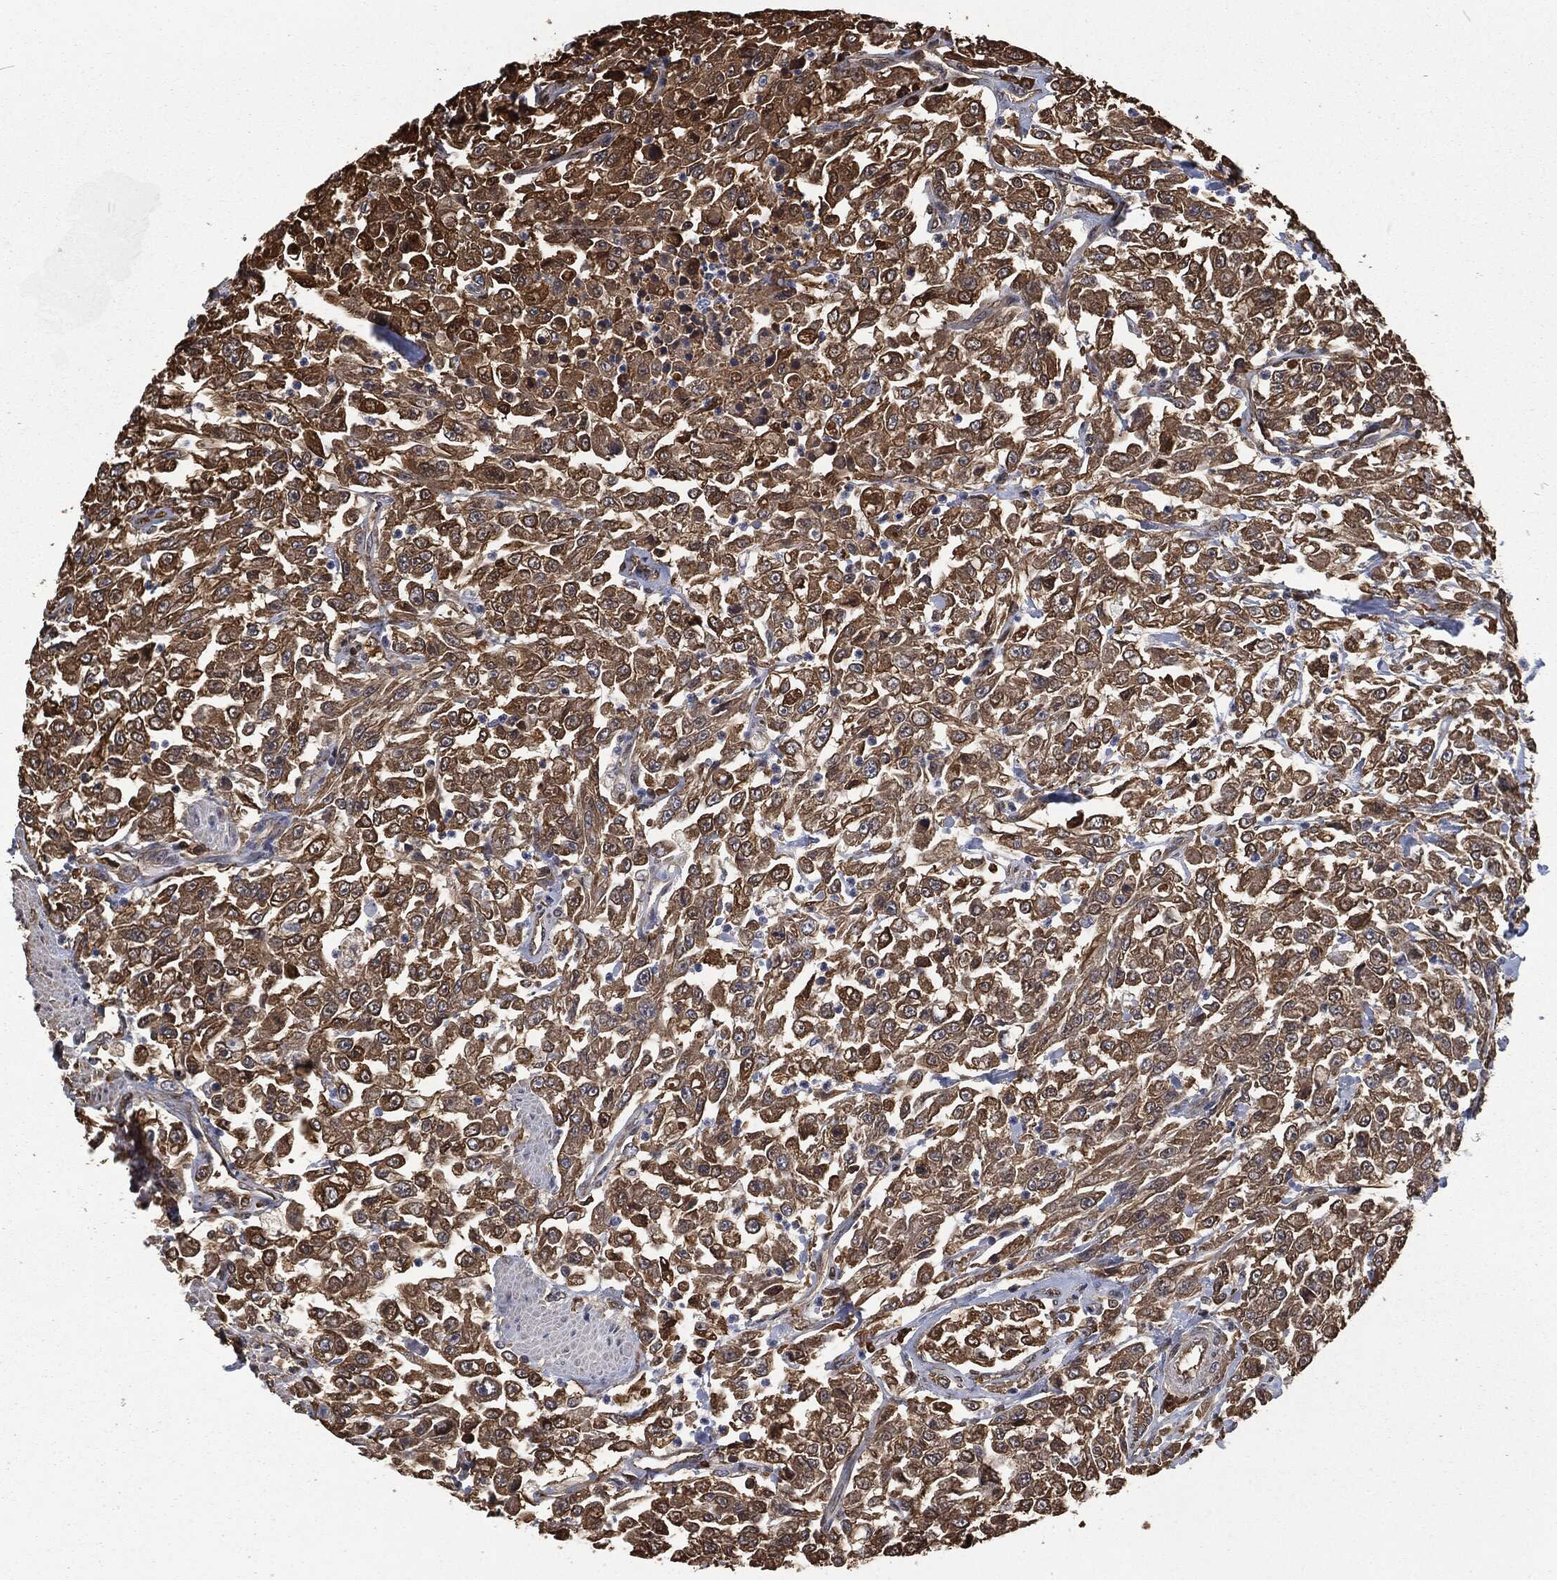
{"staining": {"intensity": "strong", "quantity": ">75%", "location": "cytoplasmic/membranous"}, "tissue": "urothelial cancer", "cell_type": "Tumor cells", "image_type": "cancer", "snomed": [{"axis": "morphology", "description": "Urothelial carcinoma, High grade"}, {"axis": "topography", "description": "Urinary bladder"}], "caption": "IHC staining of urothelial cancer, which reveals high levels of strong cytoplasmic/membranous expression in approximately >75% of tumor cells indicating strong cytoplasmic/membranous protein staining. The staining was performed using DAB (brown) for protein detection and nuclei were counterstained in hematoxylin (blue).", "gene": "PRDX4", "patient": {"sex": "male", "age": 46}}